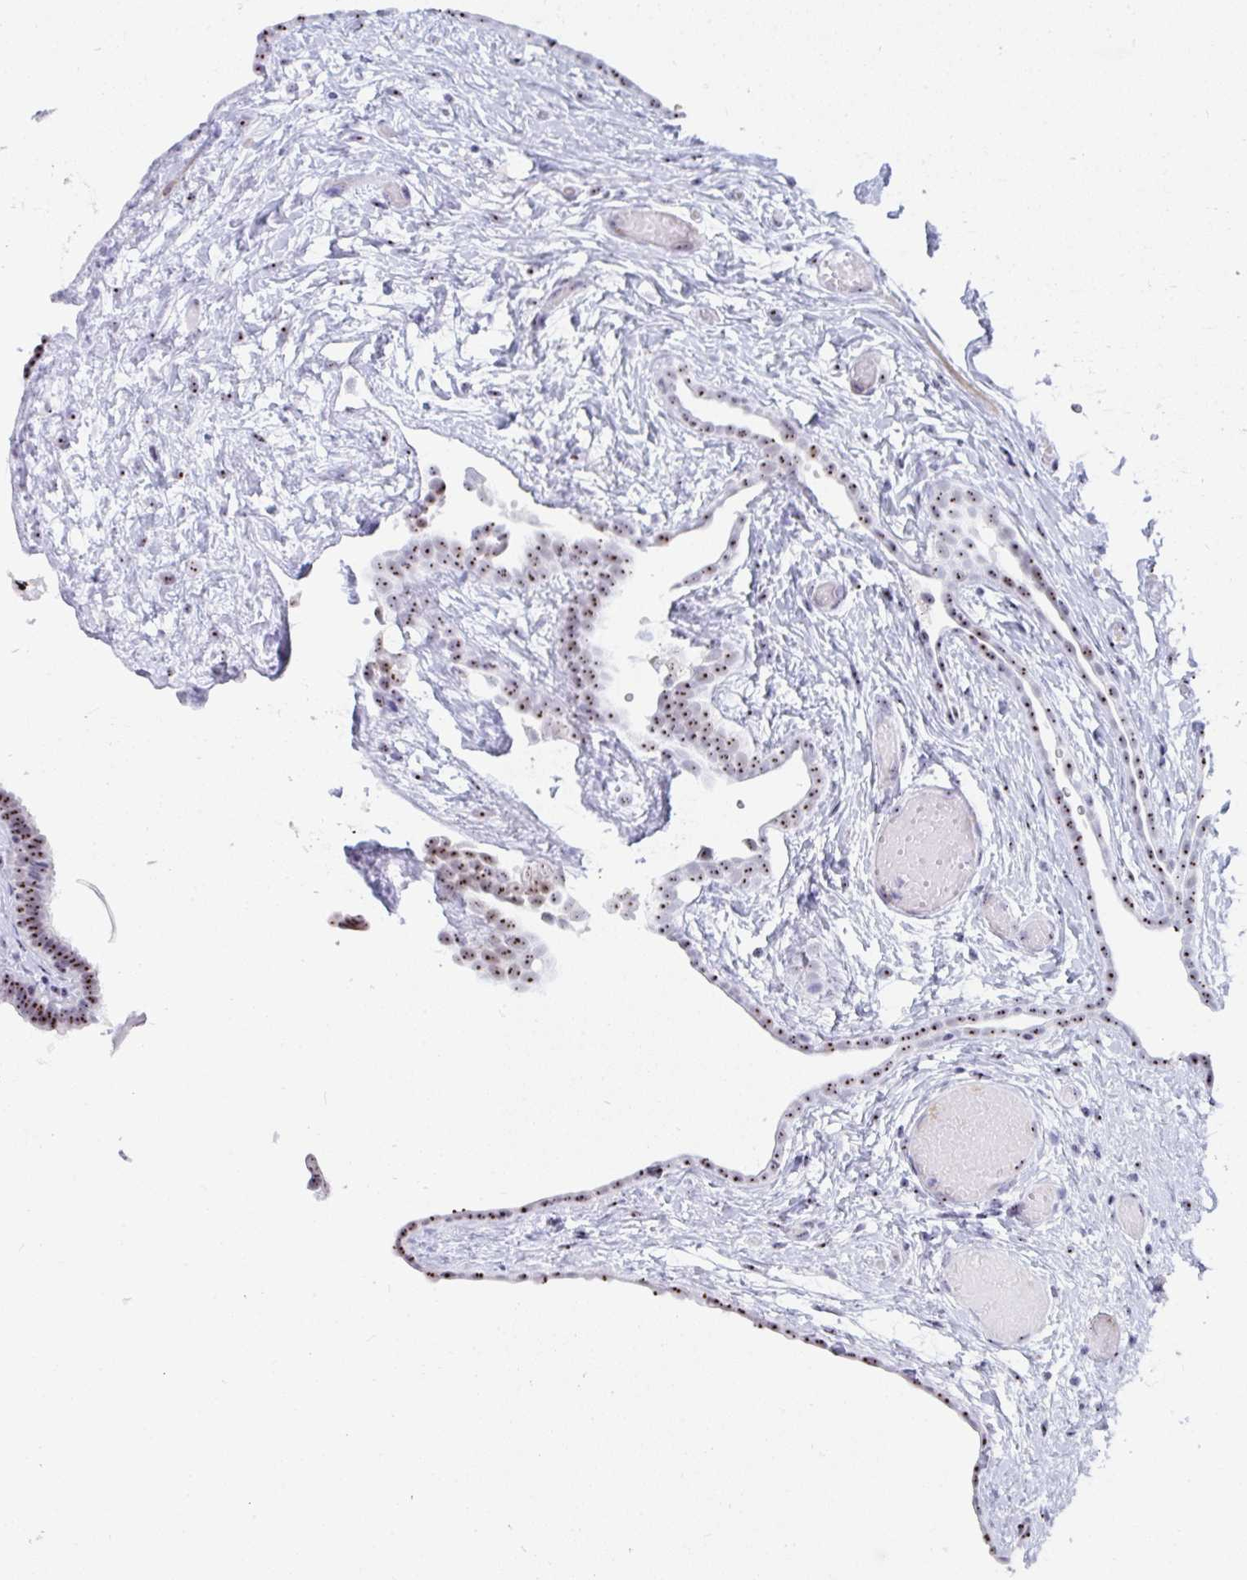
{"staining": {"intensity": "moderate", "quantity": ">75%", "location": "nuclear"}, "tissue": "fallopian tube", "cell_type": "Glandular cells", "image_type": "normal", "snomed": [{"axis": "morphology", "description": "Normal tissue, NOS"}, {"axis": "topography", "description": "Fallopian tube"}], "caption": "Immunohistochemistry (IHC) (DAB (3,3'-diaminobenzidine)) staining of normal fallopian tube exhibits moderate nuclear protein positivity in about >75% of glandular cells.", "gene": "NOP10", "patient": {"sex": "female", "age": 37}}